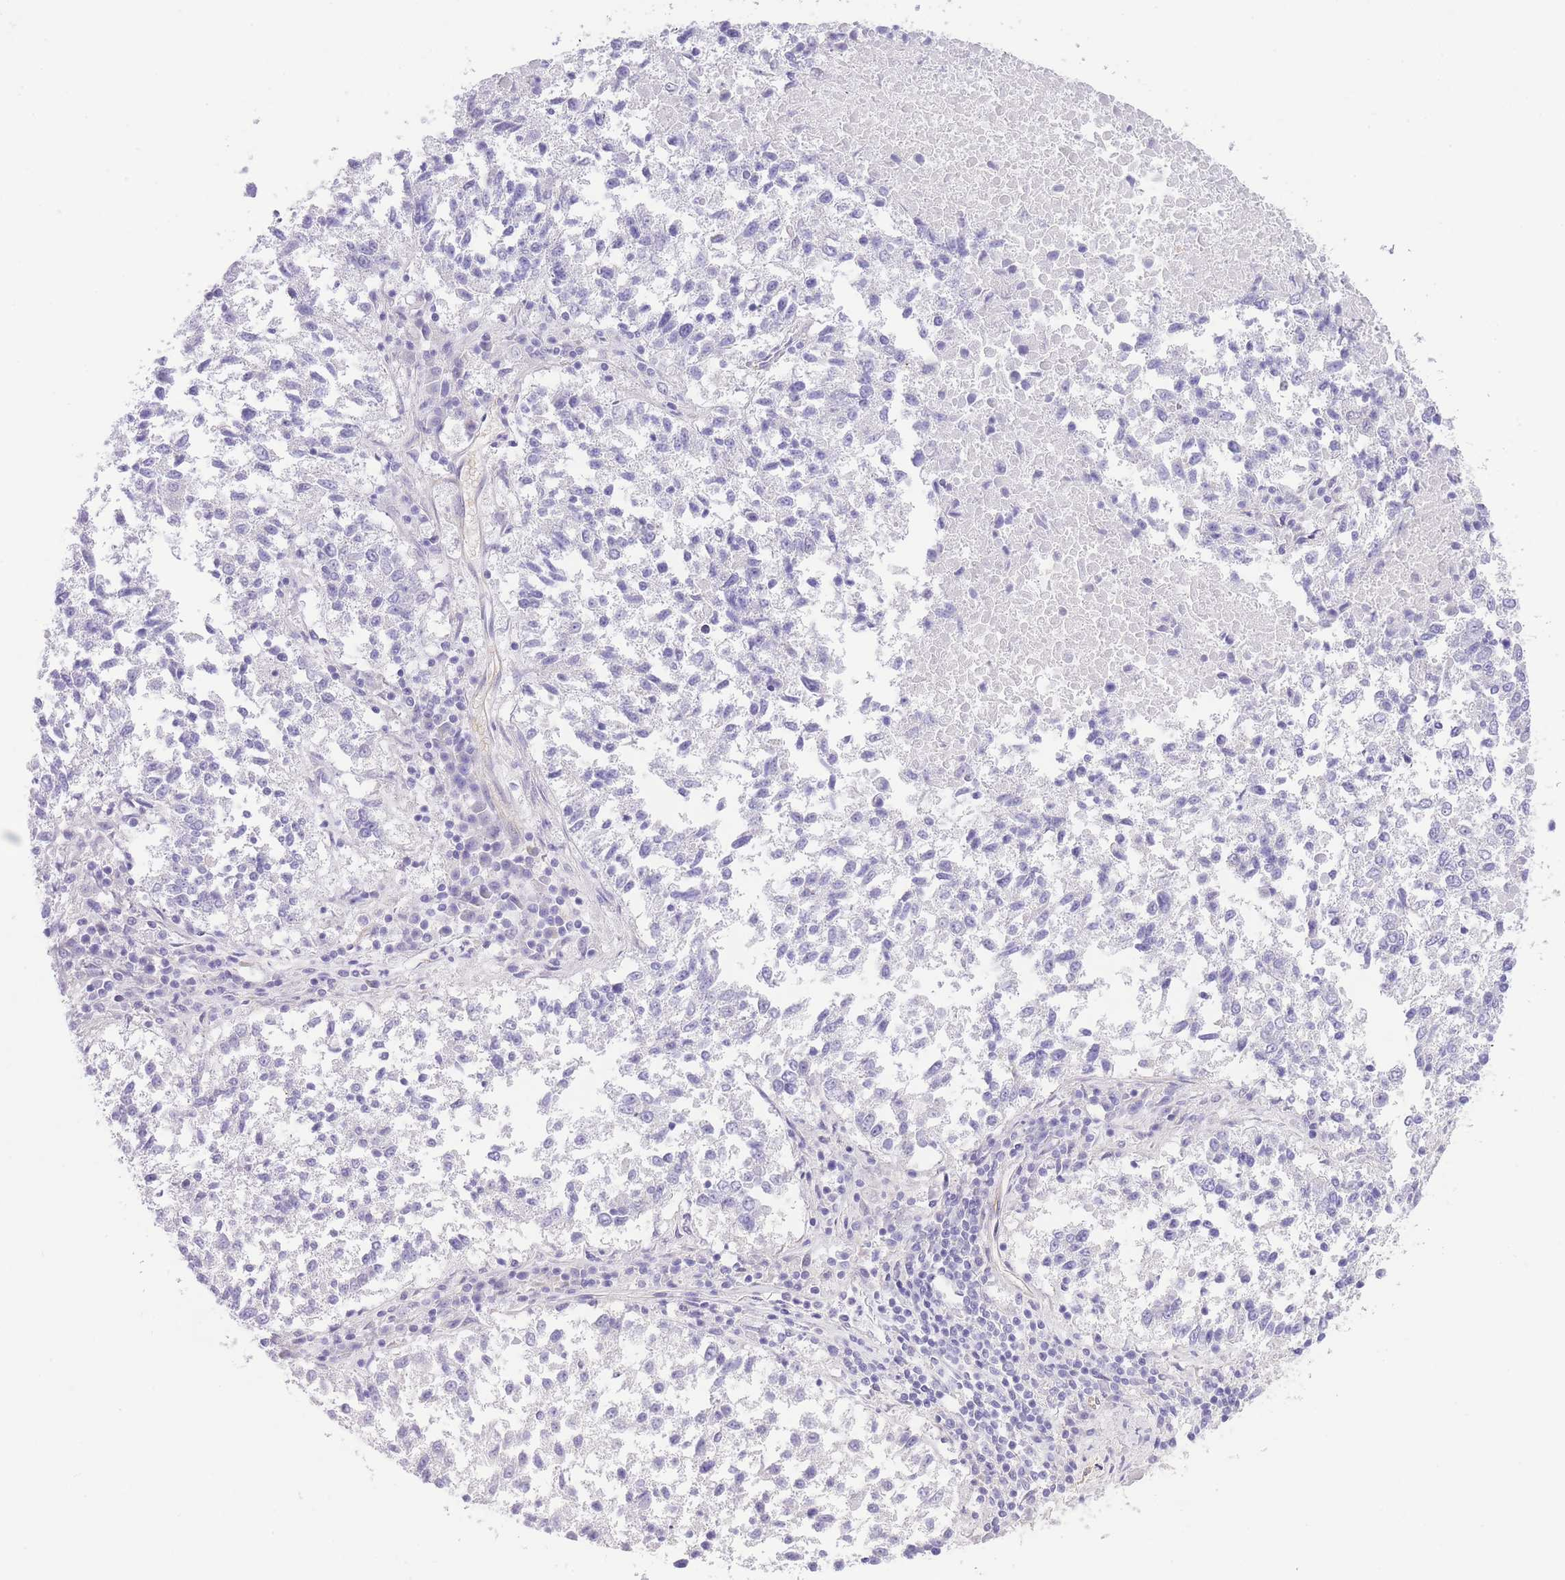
{"staining": {"intensity": "negative", "quantity": "none", "location": "none"}, "tissue": "lung cancer", "cell_type": "Tumor cells", "image_type": "cancer", "snomed": [{"axis": "morphology", "description": "Squamous cell carcinoma, NOS"}, {"axis": "topography", "description": "Lung"}], "caption": "A photomicrograph of human lung cancer is negative for staining in tumor cells. Nuclei are stained in blue.", "gene": "MEIOSIN", "patient": {"sex": "male", "age": 73}}